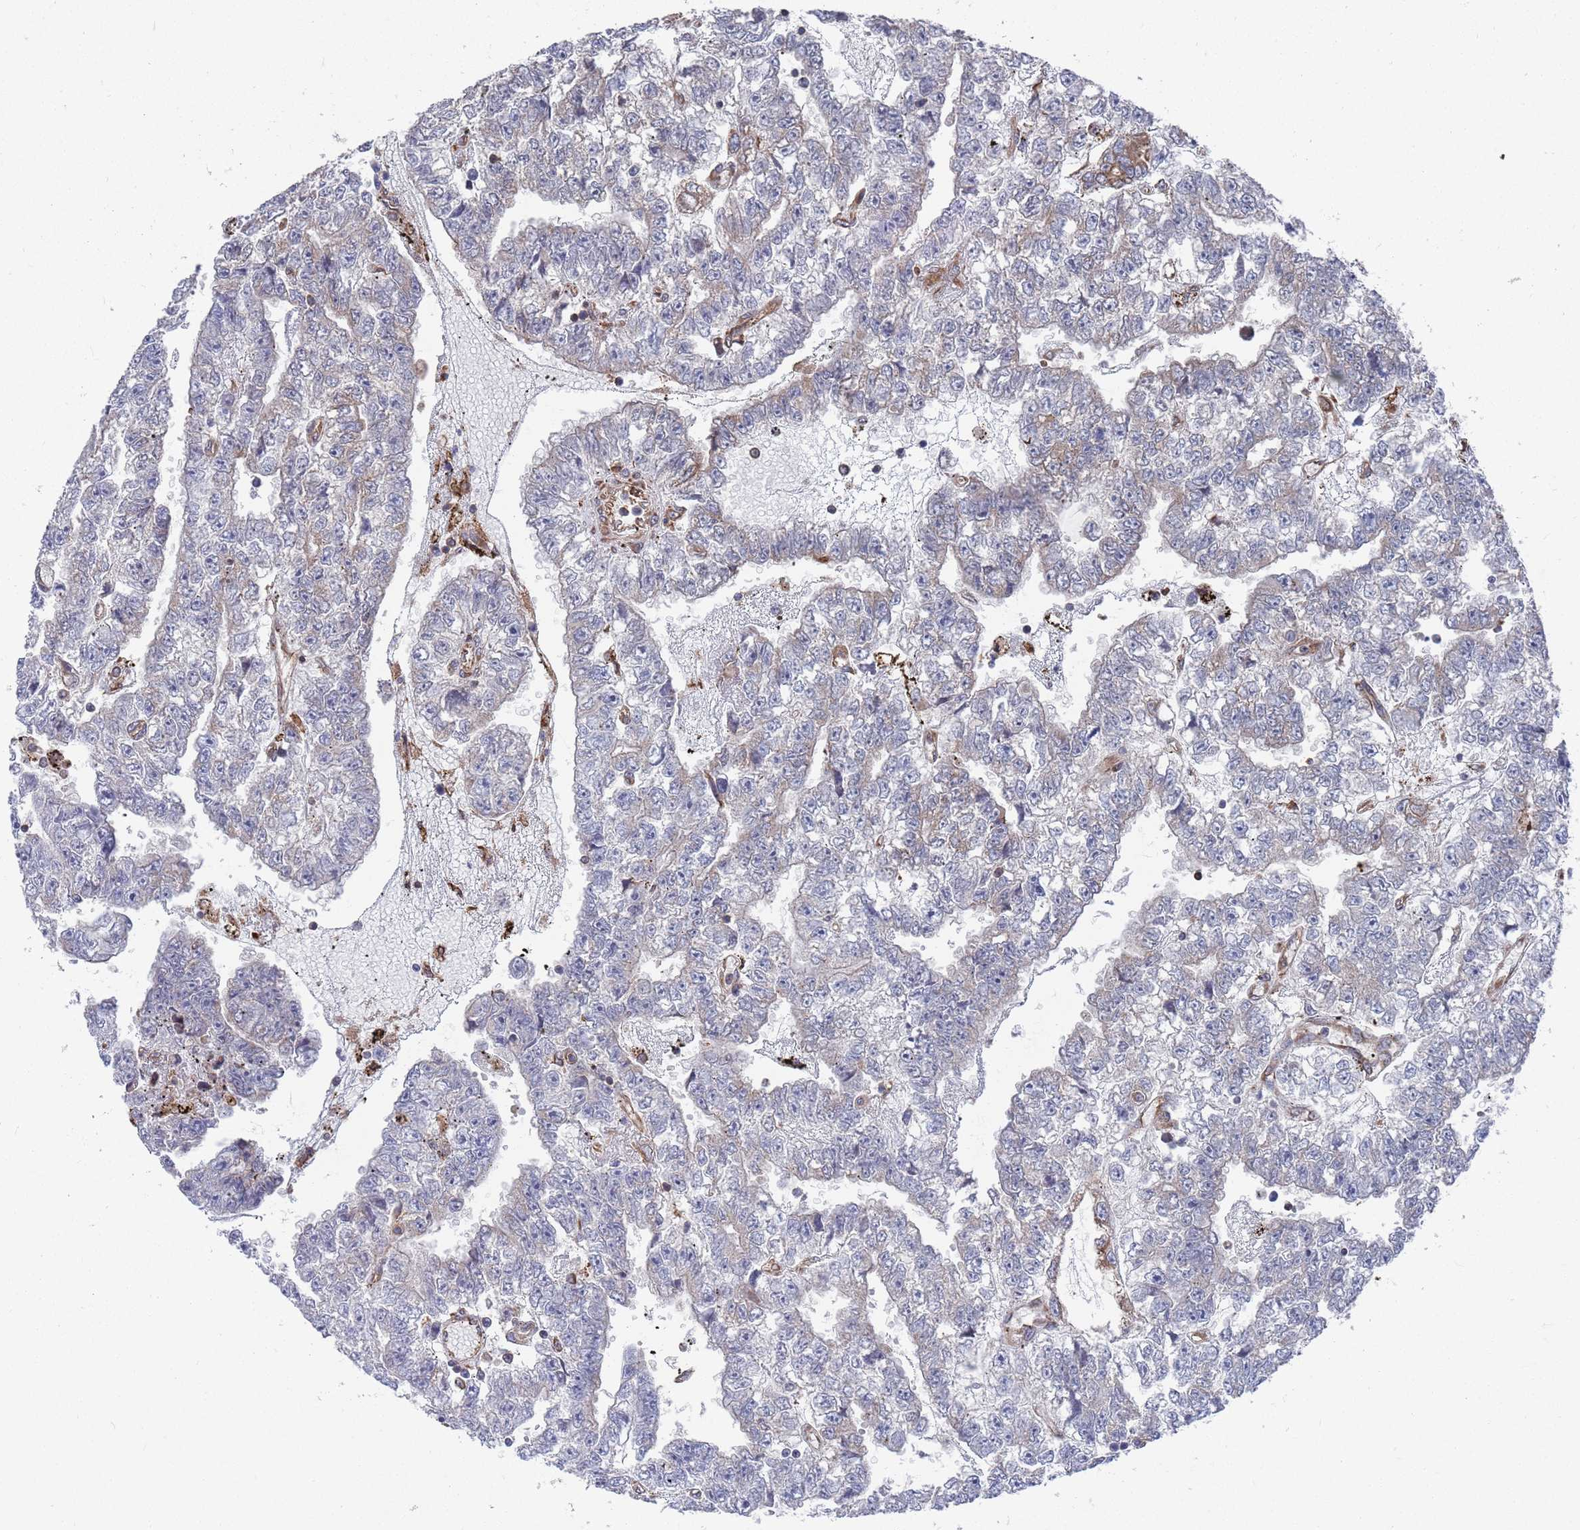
{"staining": {"intensity": "weak", "quantity": "<25%", "location": "cytoplasmic/membranous"}, "tissue": "testis cancer", "cell_type": "Tumor cells", "image_type": "cancer", "snomed": [{"axis": "morphology", "description": "Carcinoma, Embryonal, NOS"}, {"axis": "topography", "description": "Testis"}], "caption": "Immunohistochemical staining of testis cancer shows no significant staining in tumor cells. (Stains: DAB (3,3'-diaminobenzidine) immunohistochemistry with hematoxylin counter stain, Microscopy: brightfield microscopy at high magnification).", "gene": "GID8", "patient": {"sex": "male", "age": 25}}